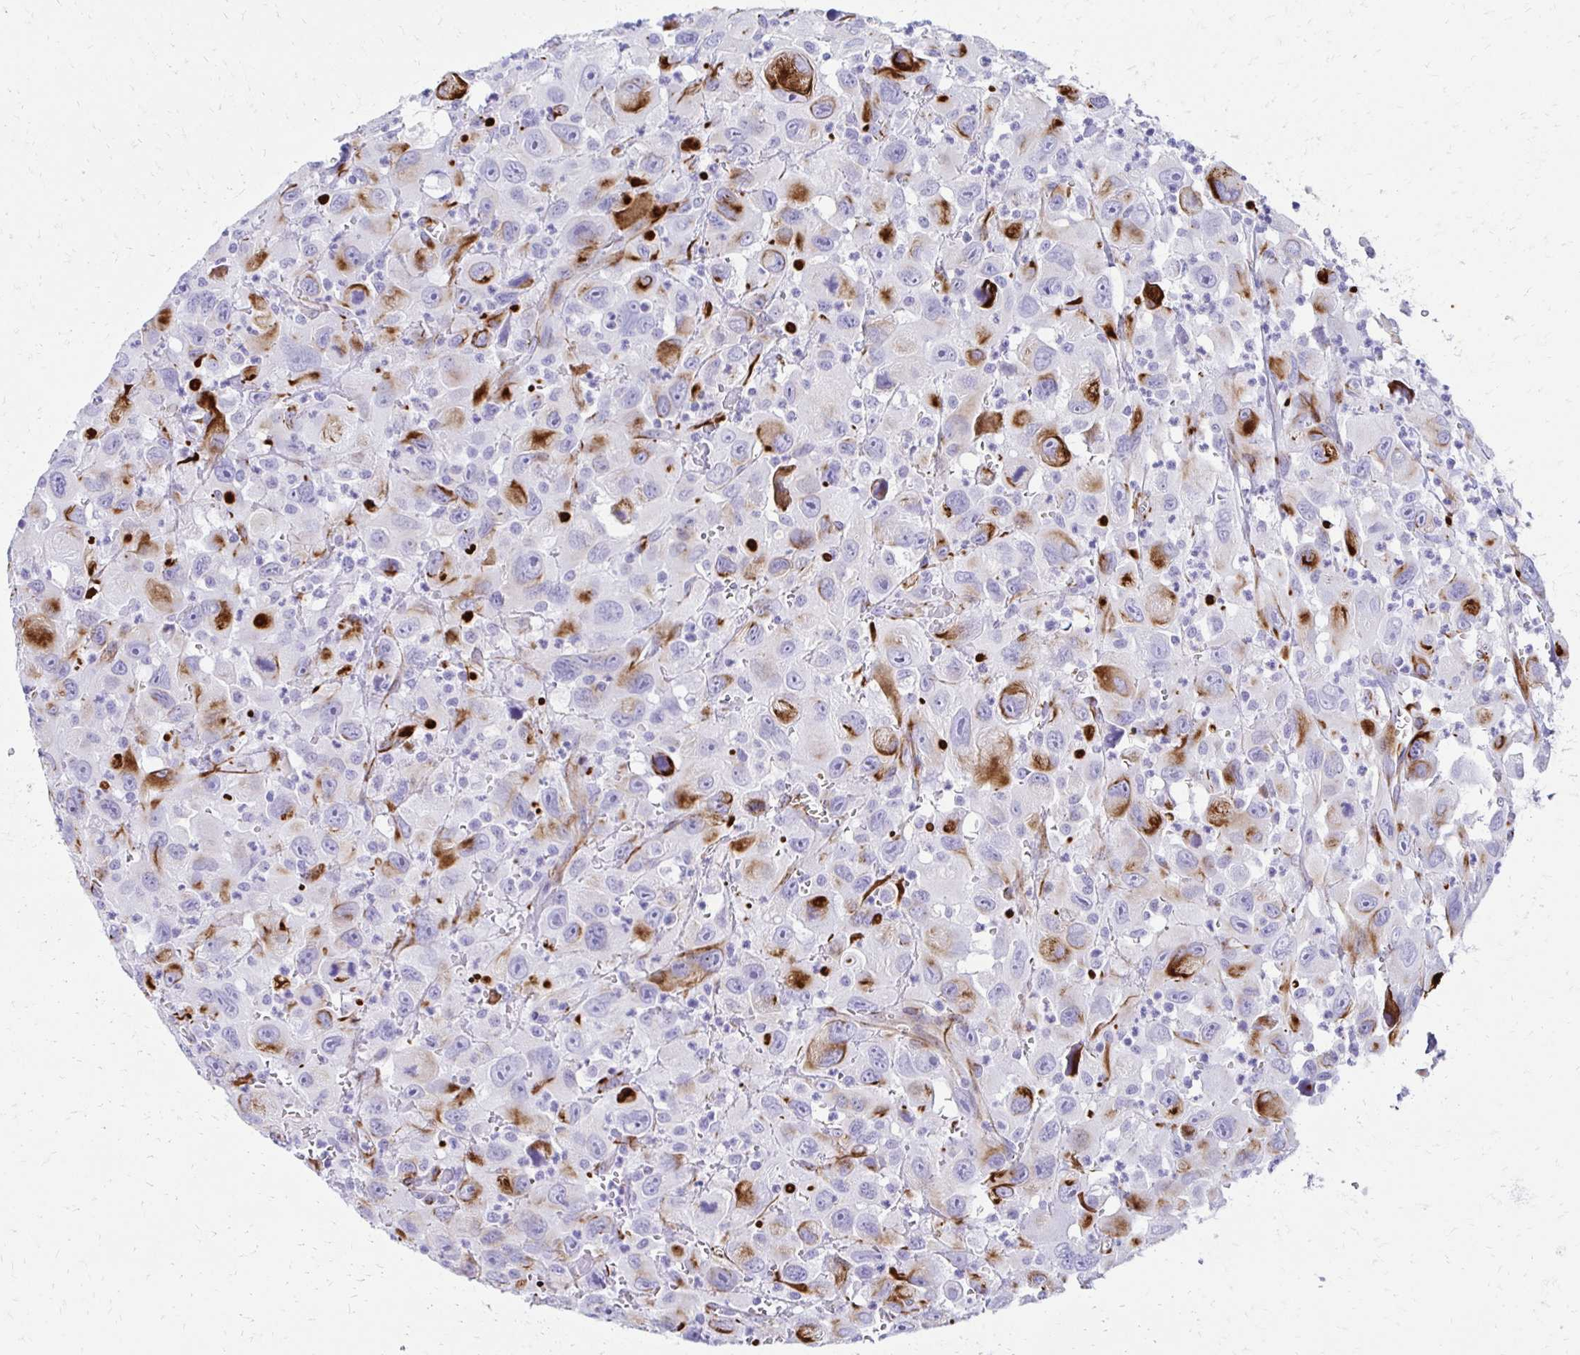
{"staining": {"intensity": "strong", "quantity": "<25%", "location": "cytoplasmic/membranous"}, "tissue": "head and neck cancer", "cell_type": "Tumor cells", "image_type": "cancer", "snomed": [{"axis": "morphology", "description": "Squamous cell carcinoma, NOS"}, {"axis": "morphology", "description": "Squamous cell carcinoma, metastatic, NOS"}, {"axis": "topography", "description": "Oral tissue"}, {"axis": "topography", "description": "Head-Neck"}], "caption": "Head and neck squamous cell carcinoma stained for a protein (brown) shows strong cytoplasmic/membranous positive staining in approximately <25% of tumor cells.", "gene": "TMEM54", "patient": {"sex": "female", "age": 85}}